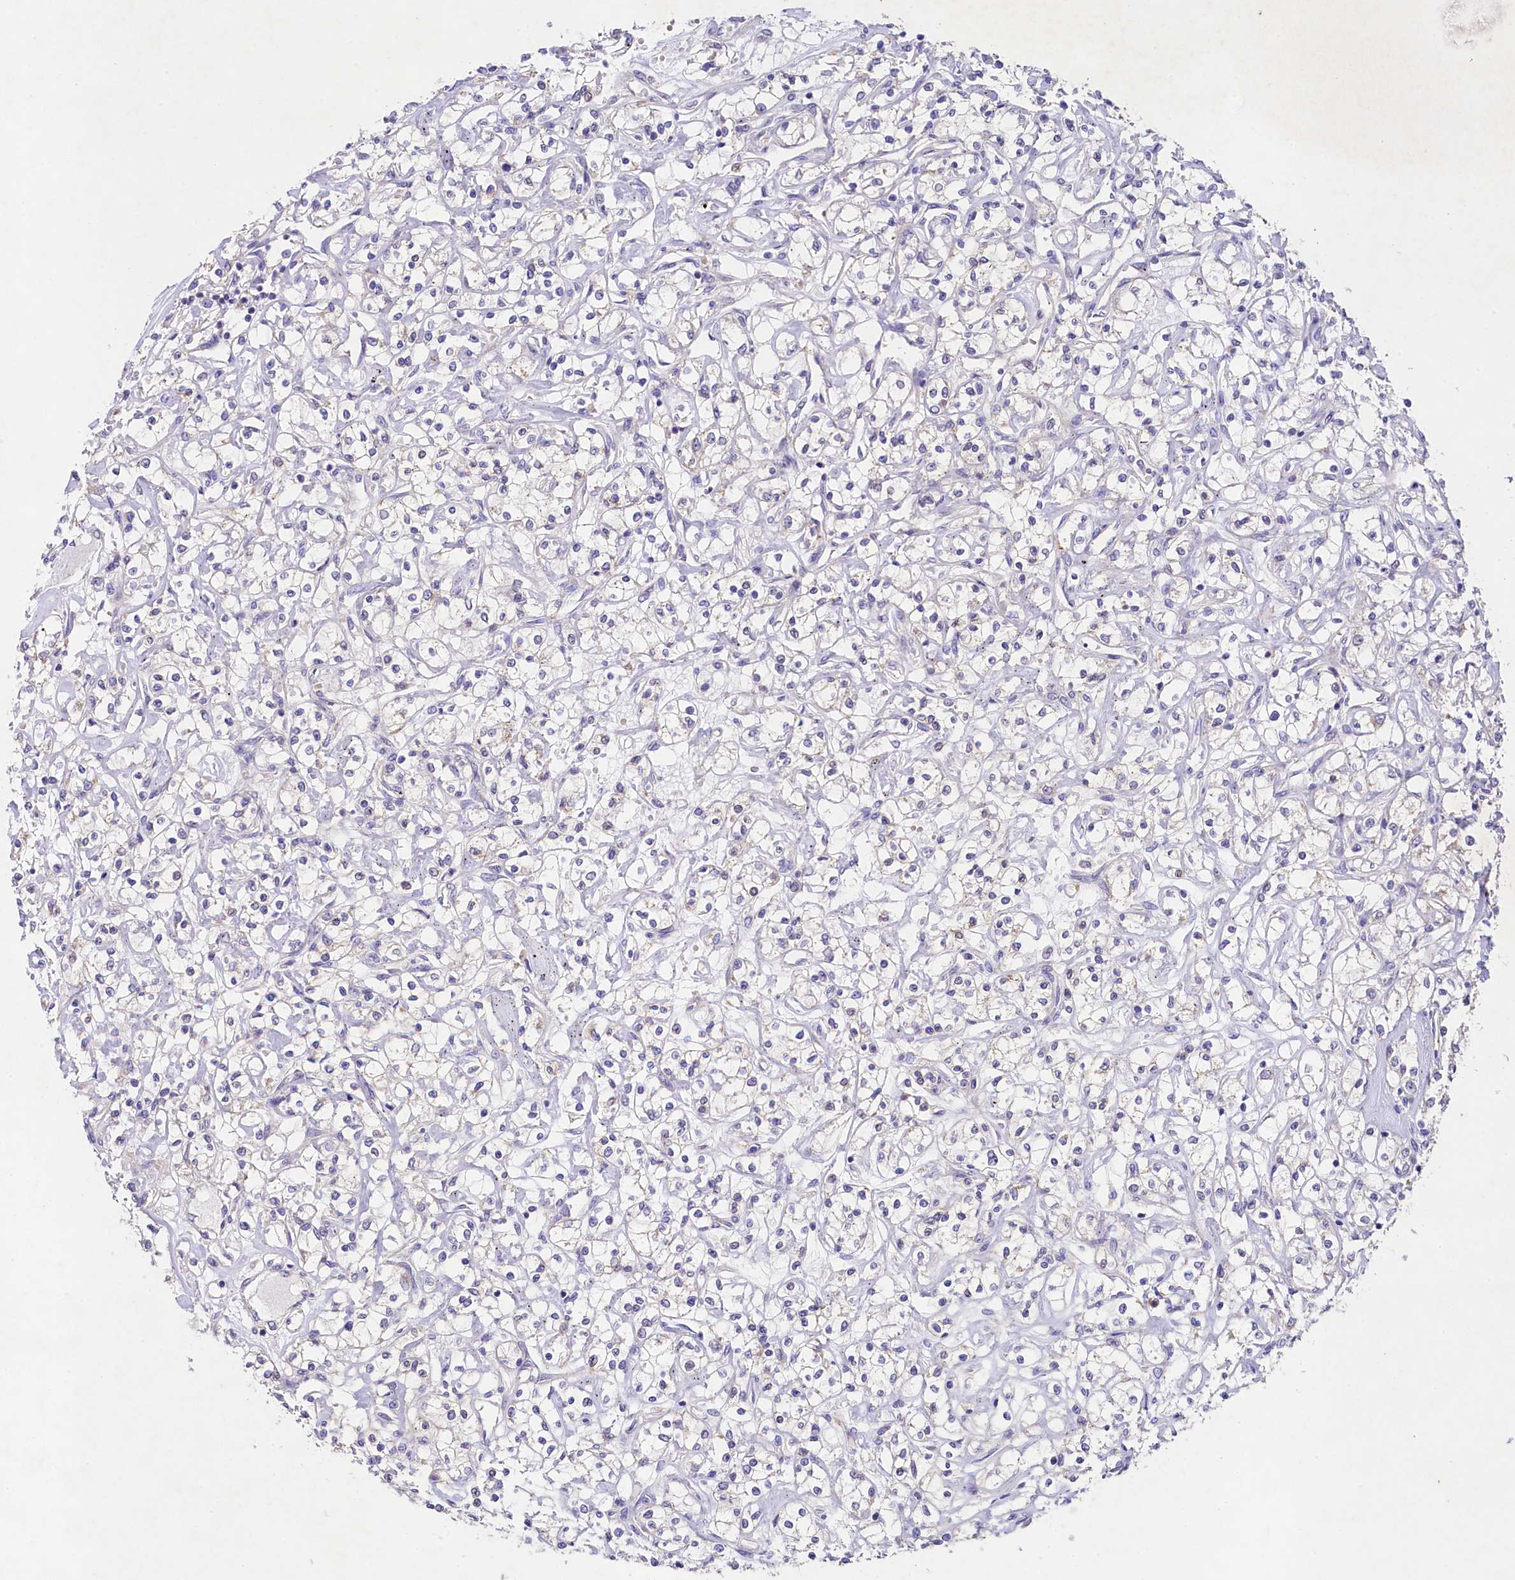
{"staining": {"intensity": "negative", "quantity": "none", "location": "none"}, "tissue": "renal cancer", "cell_type": "Tumor cells", "image_type": "cancer", "snomed": [{"axis": "morphology", "description": "Adenocarcinoma, NOS"}, {"axis": "topography", "description": "Kidney"}], "caption": "DAB immunohistochemical staining of adenocarcinoma (renal) displays no significant expression in tumor cells.", "gene": "FXYD6", "patient": {"sex": "female", "age": 59}}